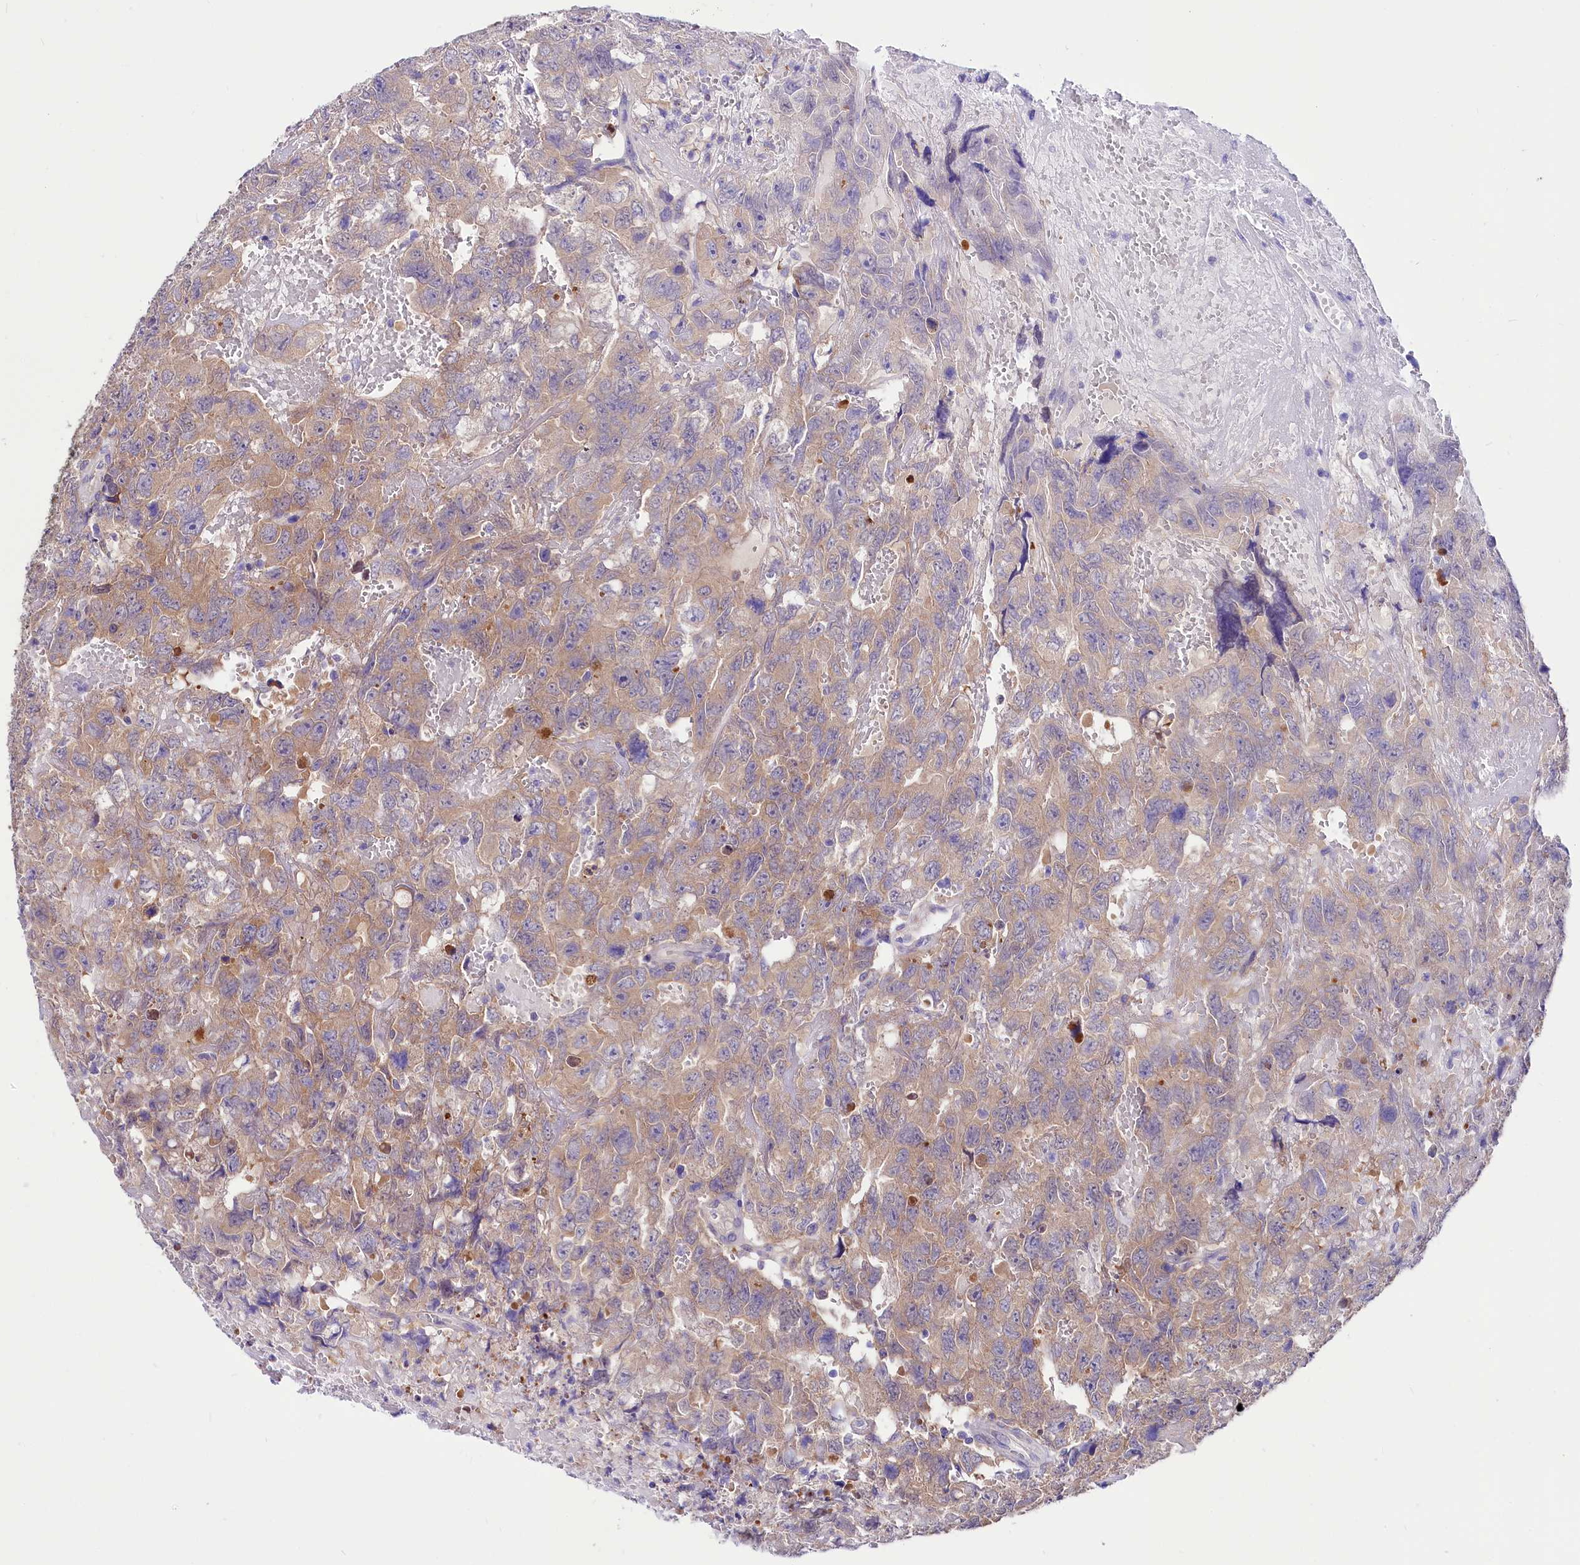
{"staining": {"intensity": "weak", "quantity": "25%-75%", "location": "cytoplasmic/membranous"}, "tissue": "testis cancer", "cell_type": "Tumor cells", "image_type": "cancer", "snomed": [{"axis": "morphology", "description": "Carcinoma, Embryonal, NOS"}, {"axis": "topography", "description": "Testis"}], "caption": "High-magnification brightfield microscopy of testis embryonal carcinoma stained with DAB (3,3'-diaminobenzidine) (brown) and counterstained with hematoxylin (blue). tumor cells exhibit weak cytoplasmic/membranous staining is appreciated in about25%-75% of cells. Nuclei are stained in blue.", "gene": "ABHD5", "patient": {"sex": "male", "age": 45}}